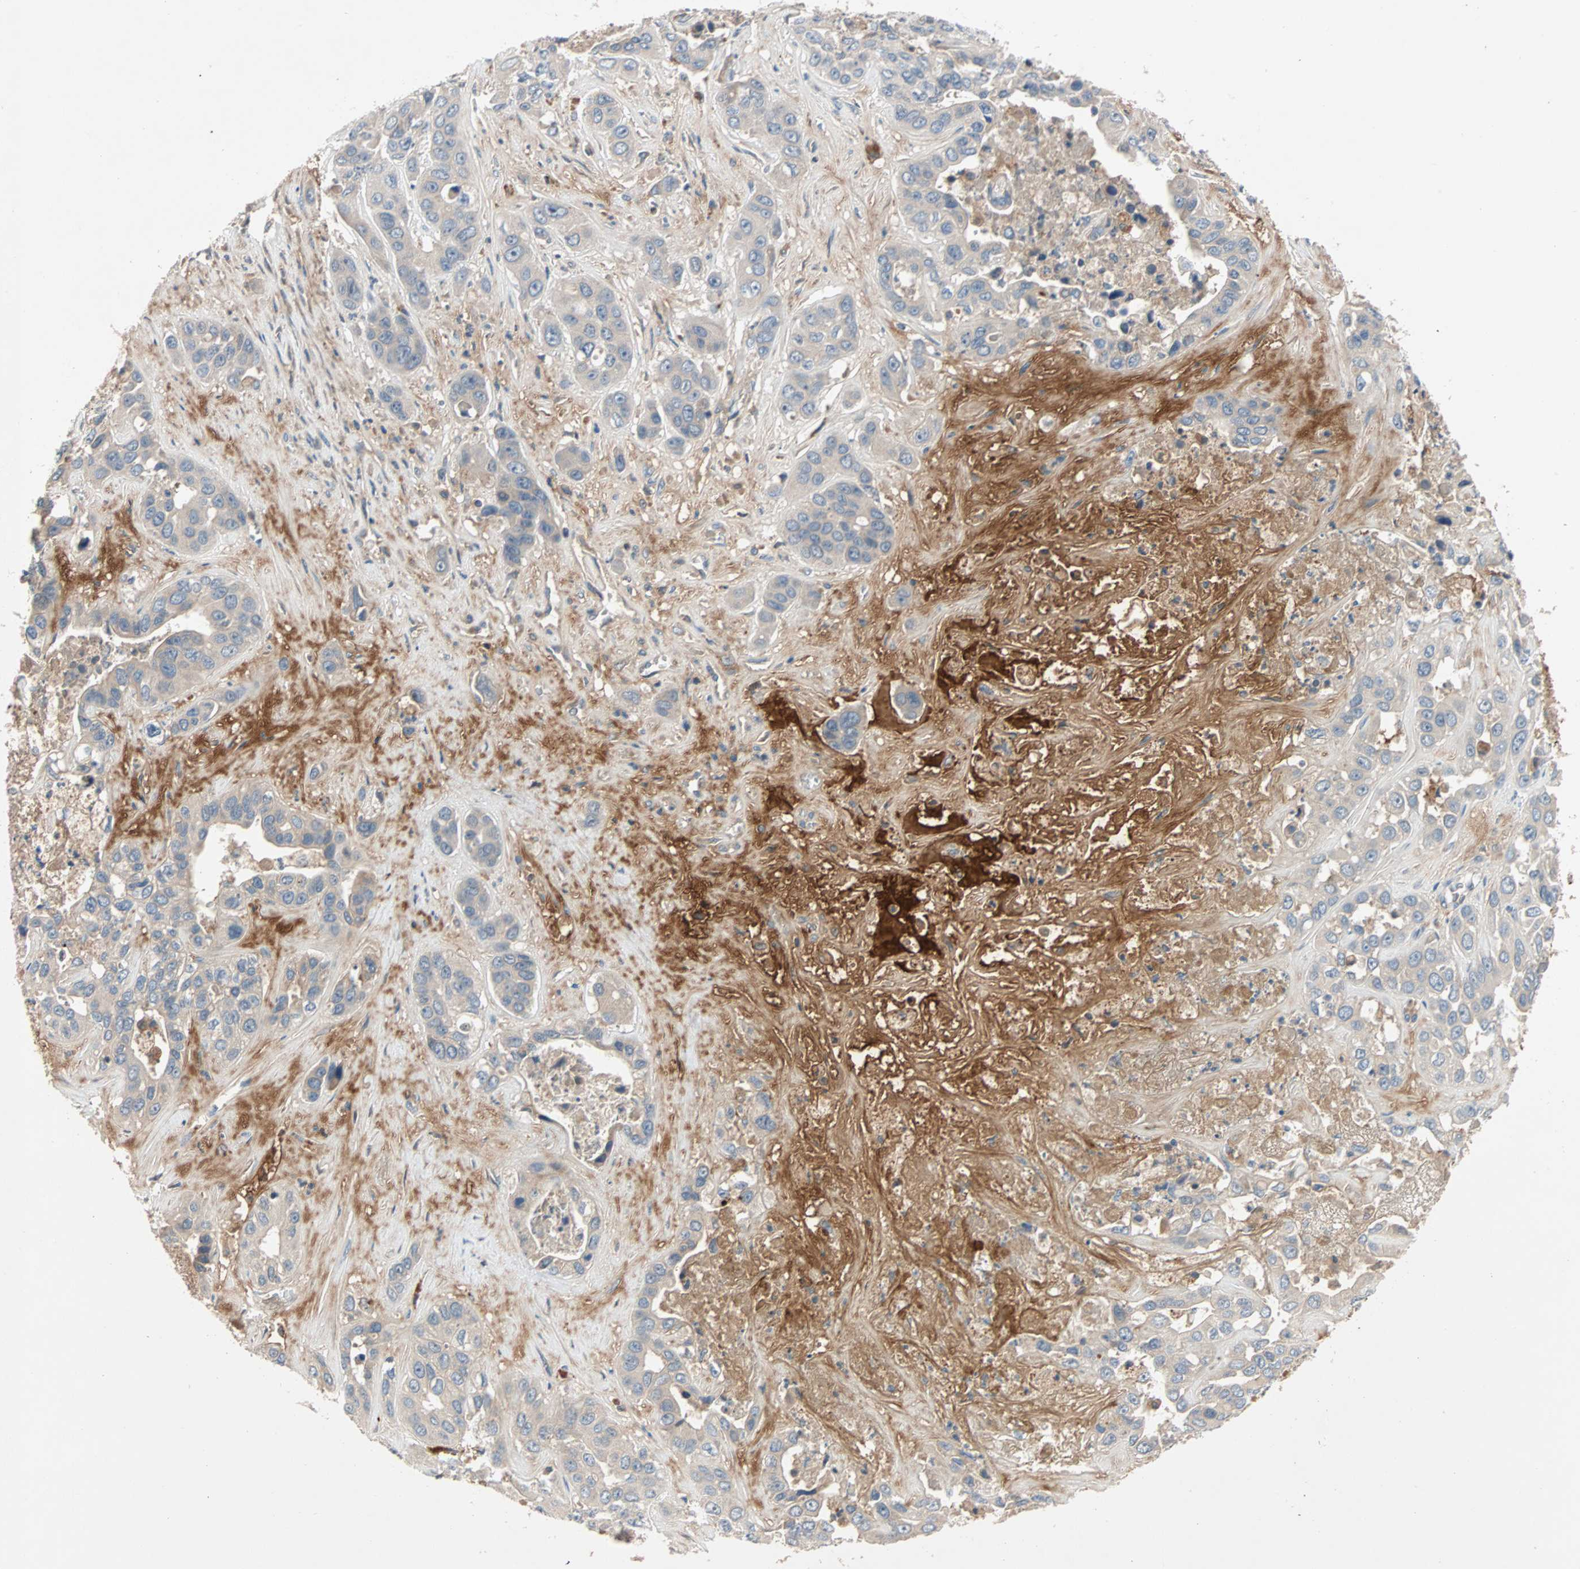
{"staining": {"intensity": "negative", "quantity": "none", "location": "none"}, "tissue": "liver cancer", "cell_type": "Tumor cells", "image_type": "cancer", "snomed": [{"axis": "morphology", "description": "Cholangiocarcinoma"}, {"axis": "topography", "description": "Liver"}], "caption": "Histopathology image shows no significant protein staining in tumor cells of liver cholangiocarcinoma.", "gene": "MAP4K1", "patient": {"sex": "female", "age": 52}}